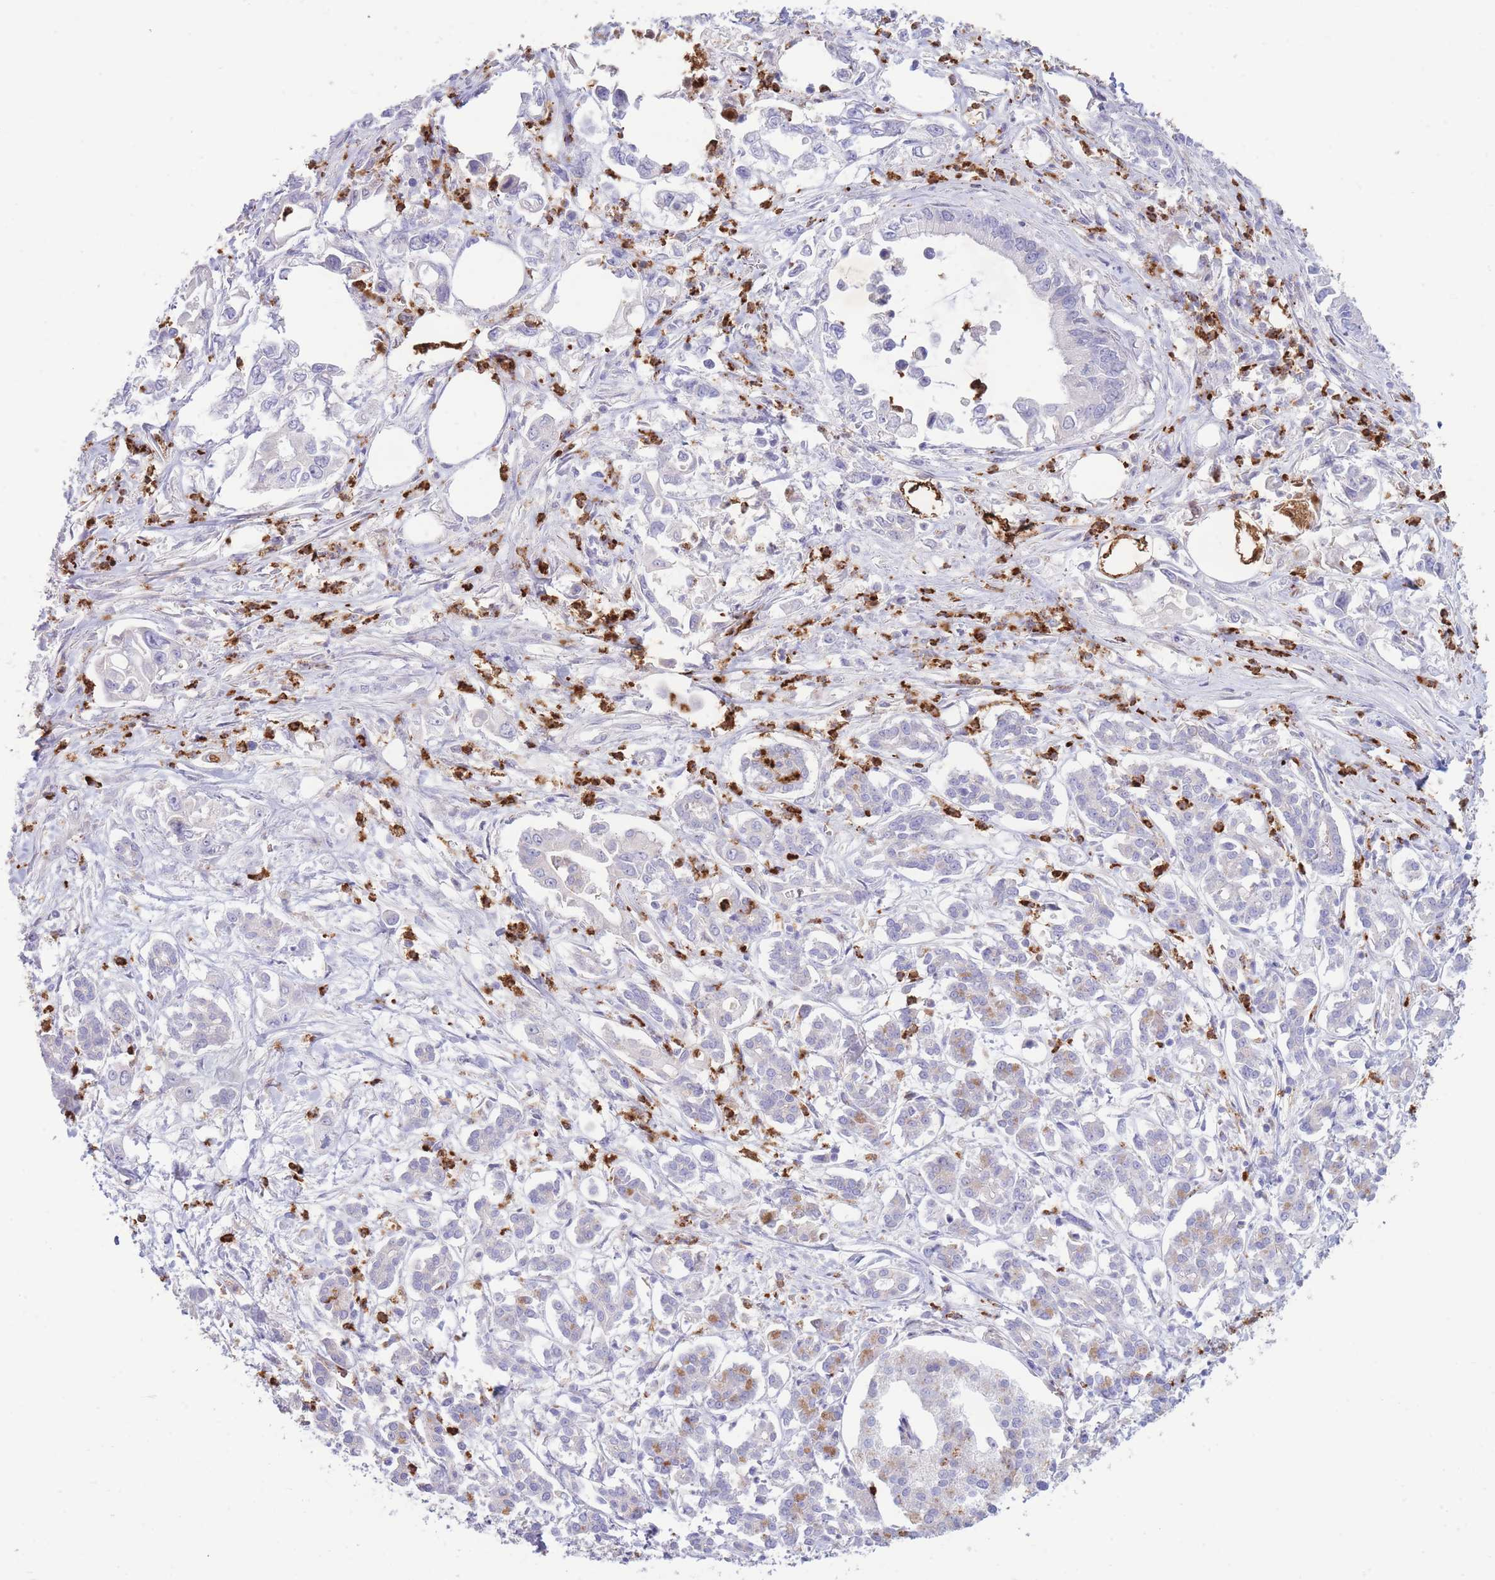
{"staining": {"intensity": "negative", "quantity": "none", "location": "none"}, "tissue": "pancreatic cancer", "cell_type": "Tumor cells", "image_type": "cancer", "snomed": [{"axis": "morphology", "description": "Adenocarcinoma, NOS"}, {"axis": "topography", "description": "Pancreas"}], "caption": "Micrograph shows no significant protein positivity in tumor cells of pancreatic cancer.", "gene": "CENPM", "patient": {"sex": "male", "age": 61}}